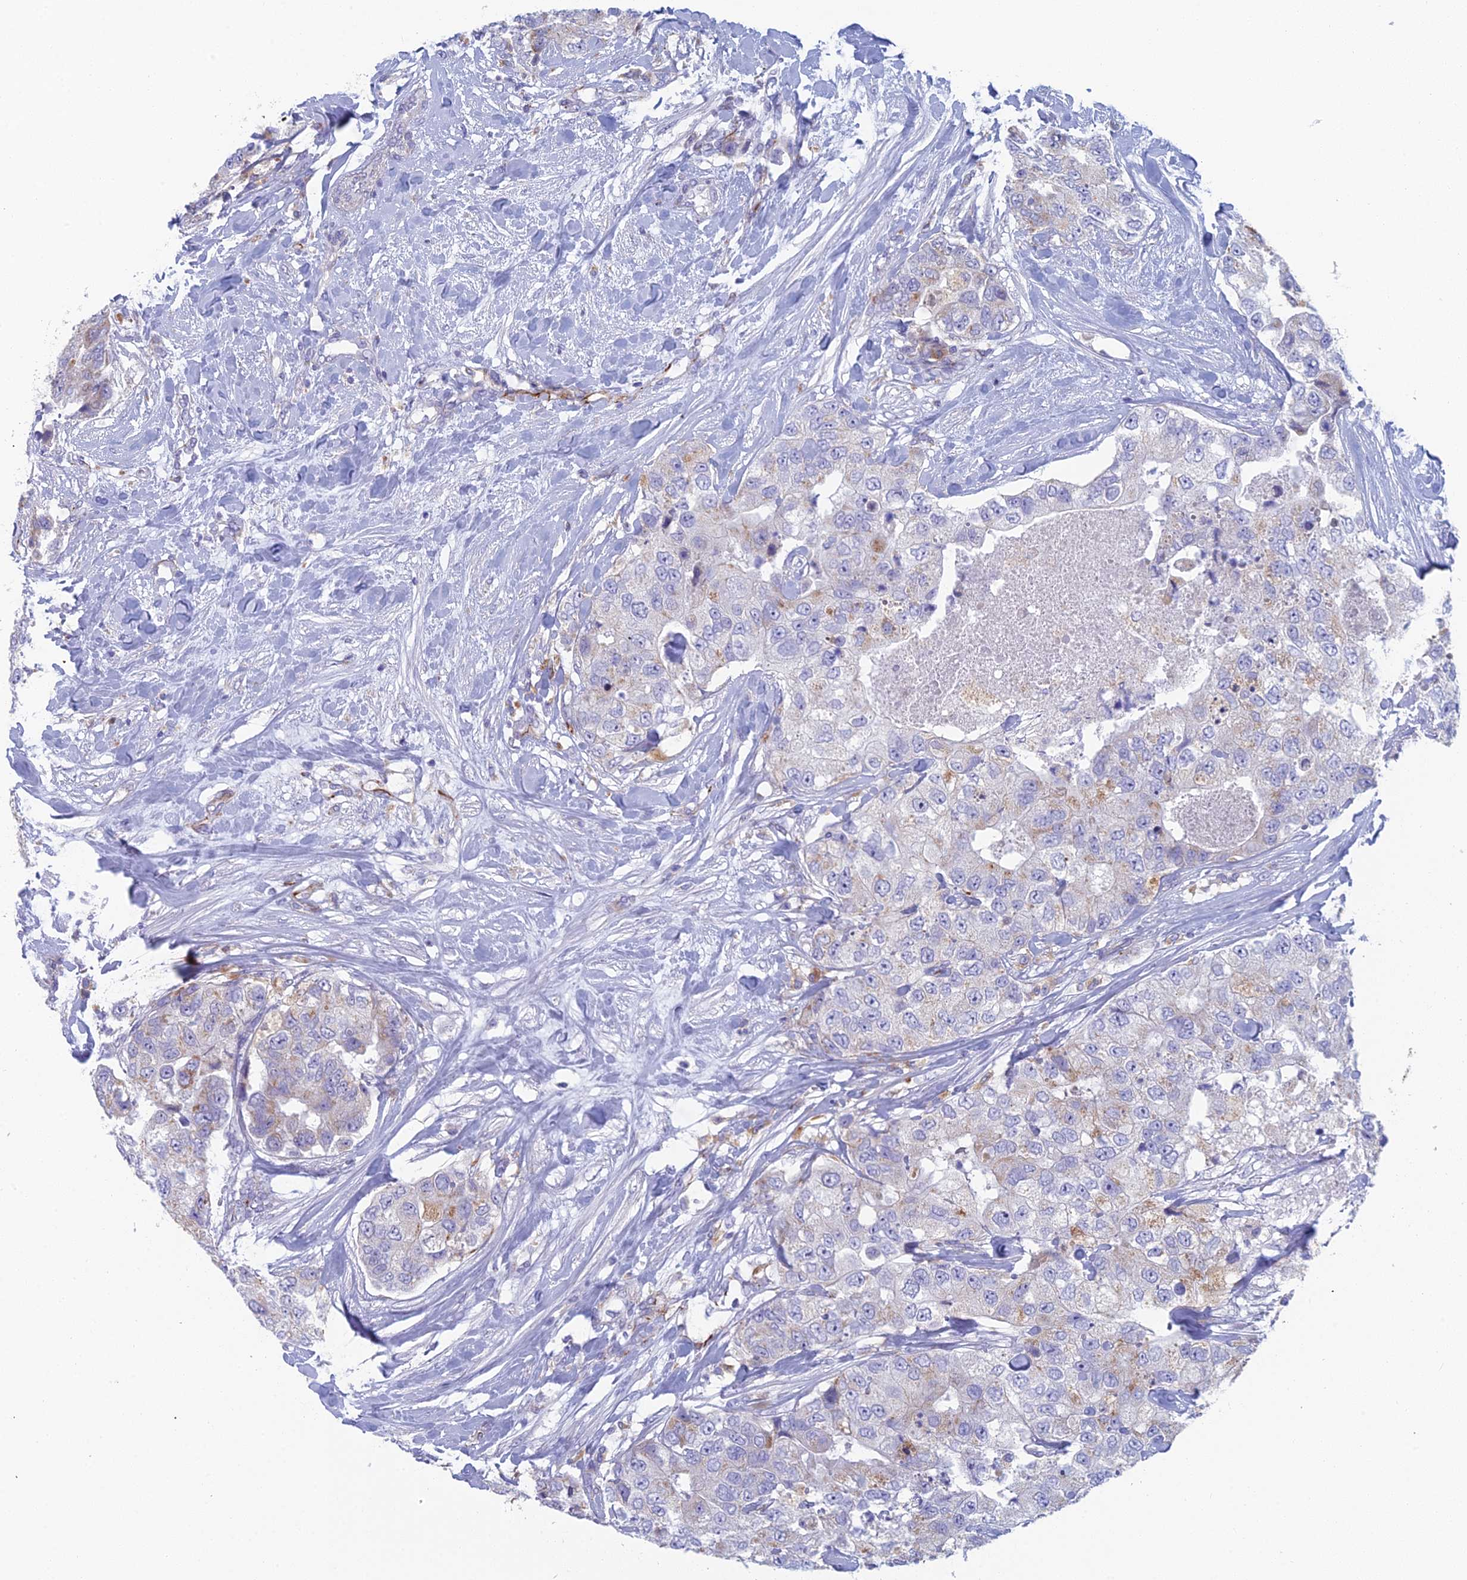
{"staining": {"intensity": "weak", "quantity": "<25%", "location": "cytoplasmic/membranous"}, "tissue": "breast cancer", "cell_type": "Tumor cells", "image_type": "cancer", "snomed": [{"axis": "morphology", "description": "Duct carcinoma"}, {"axis": "topography", "description": "Breast"}], "caption": "This is a histopathology image of immunohistochemistry staining of invasive ductal carcinoma (breast), which shows no expression in tumor cells.", "gene": "FERD3L", "patient": {"sex": "female", "age": 62}}